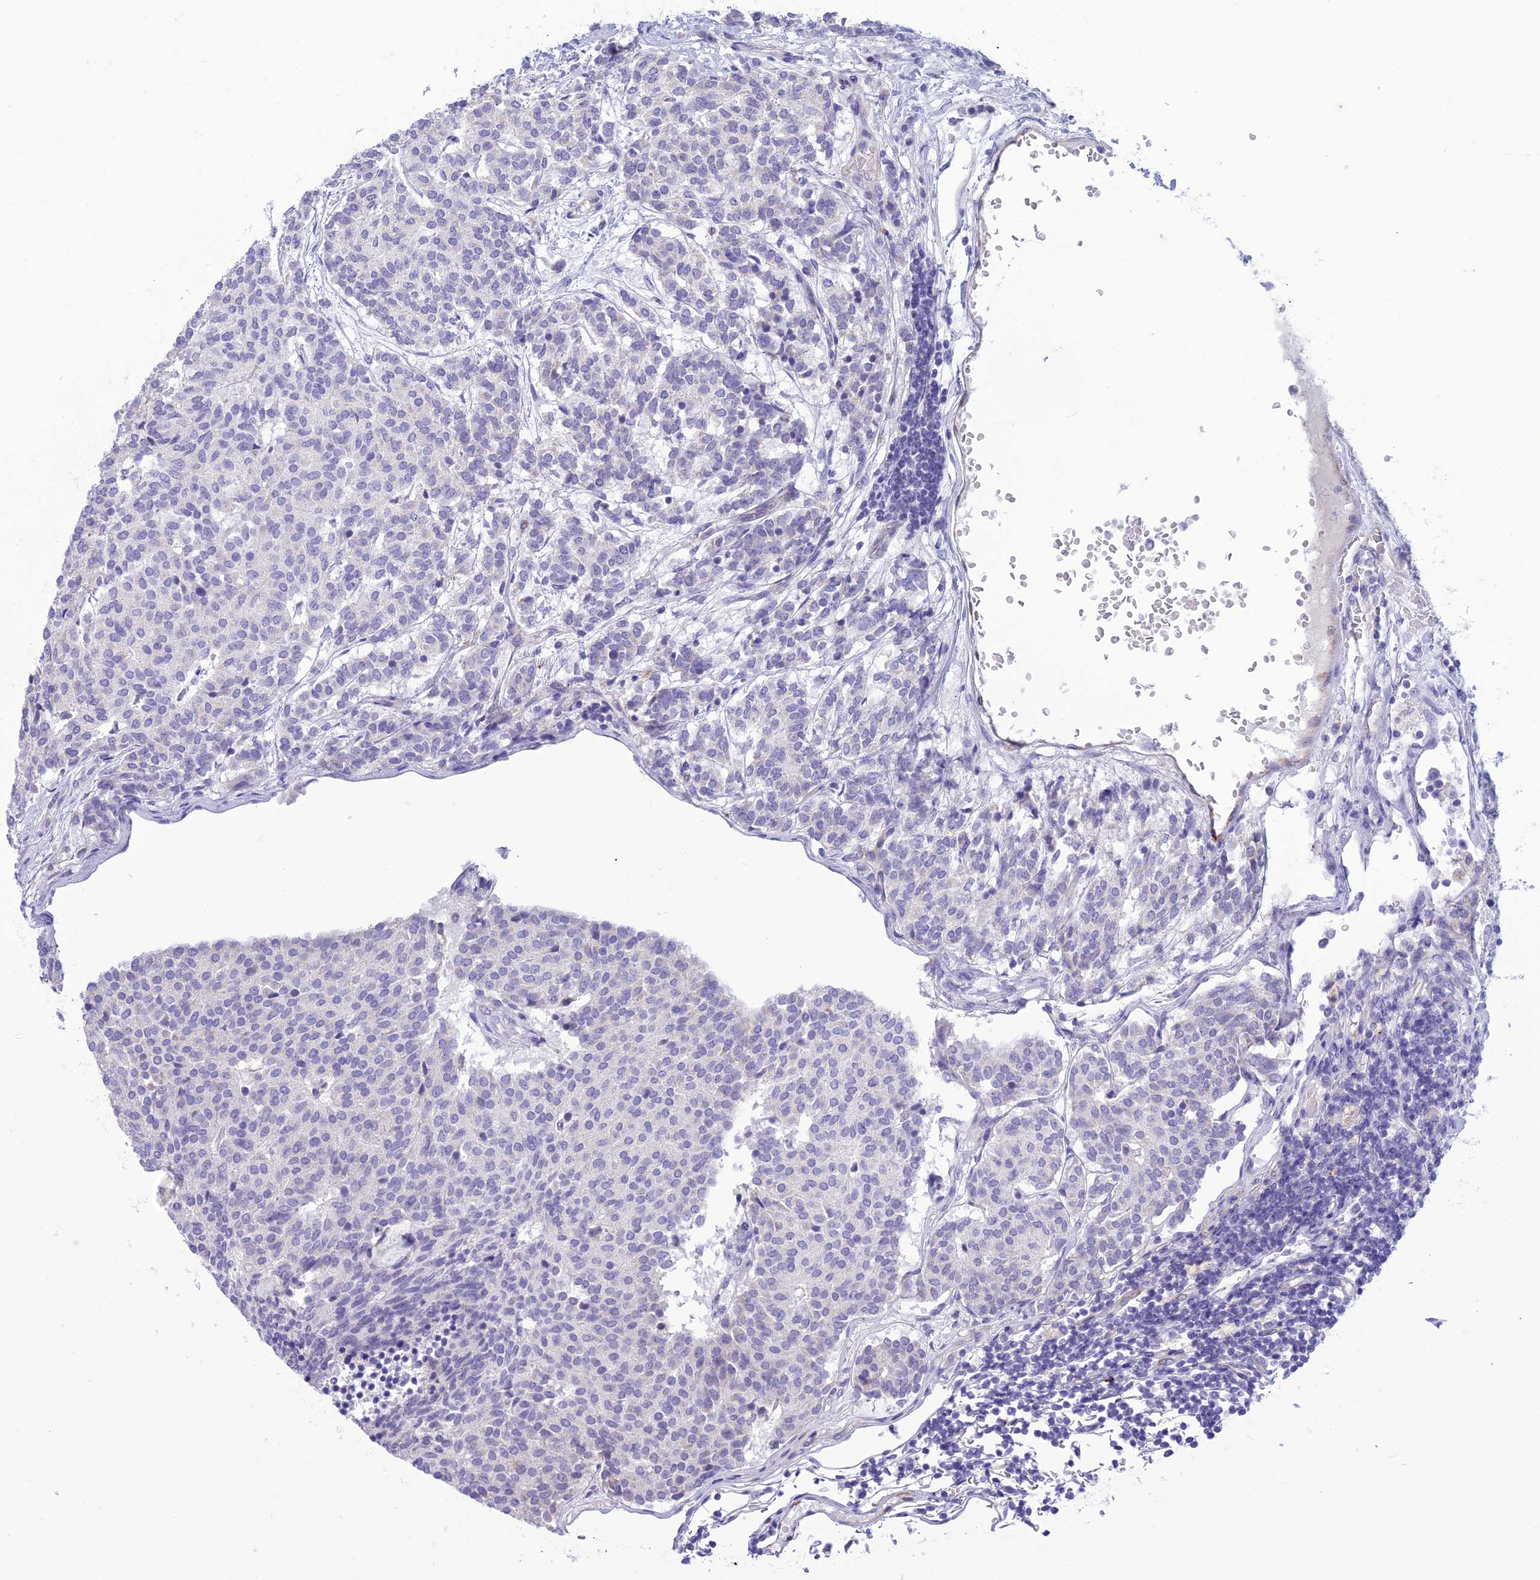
{"staining": {"intensity": "negative", "quantity": "none", "location": "none"}, "tissue": "carcinoid", "cell_type": "Tumor cells", "image_type": "cancer", "snomed": [{"axis": "morphology", "description": "Carcinoid, malignant, NOS"}, {"axis": "topography", "description": "Pancreas"}], "caption": "Carcinoid stained for a protein using immunohistochemistry exhibits no expression tumor cells.", "gene": "DHDH", "patient": {"sex": "female", "age": 54}}